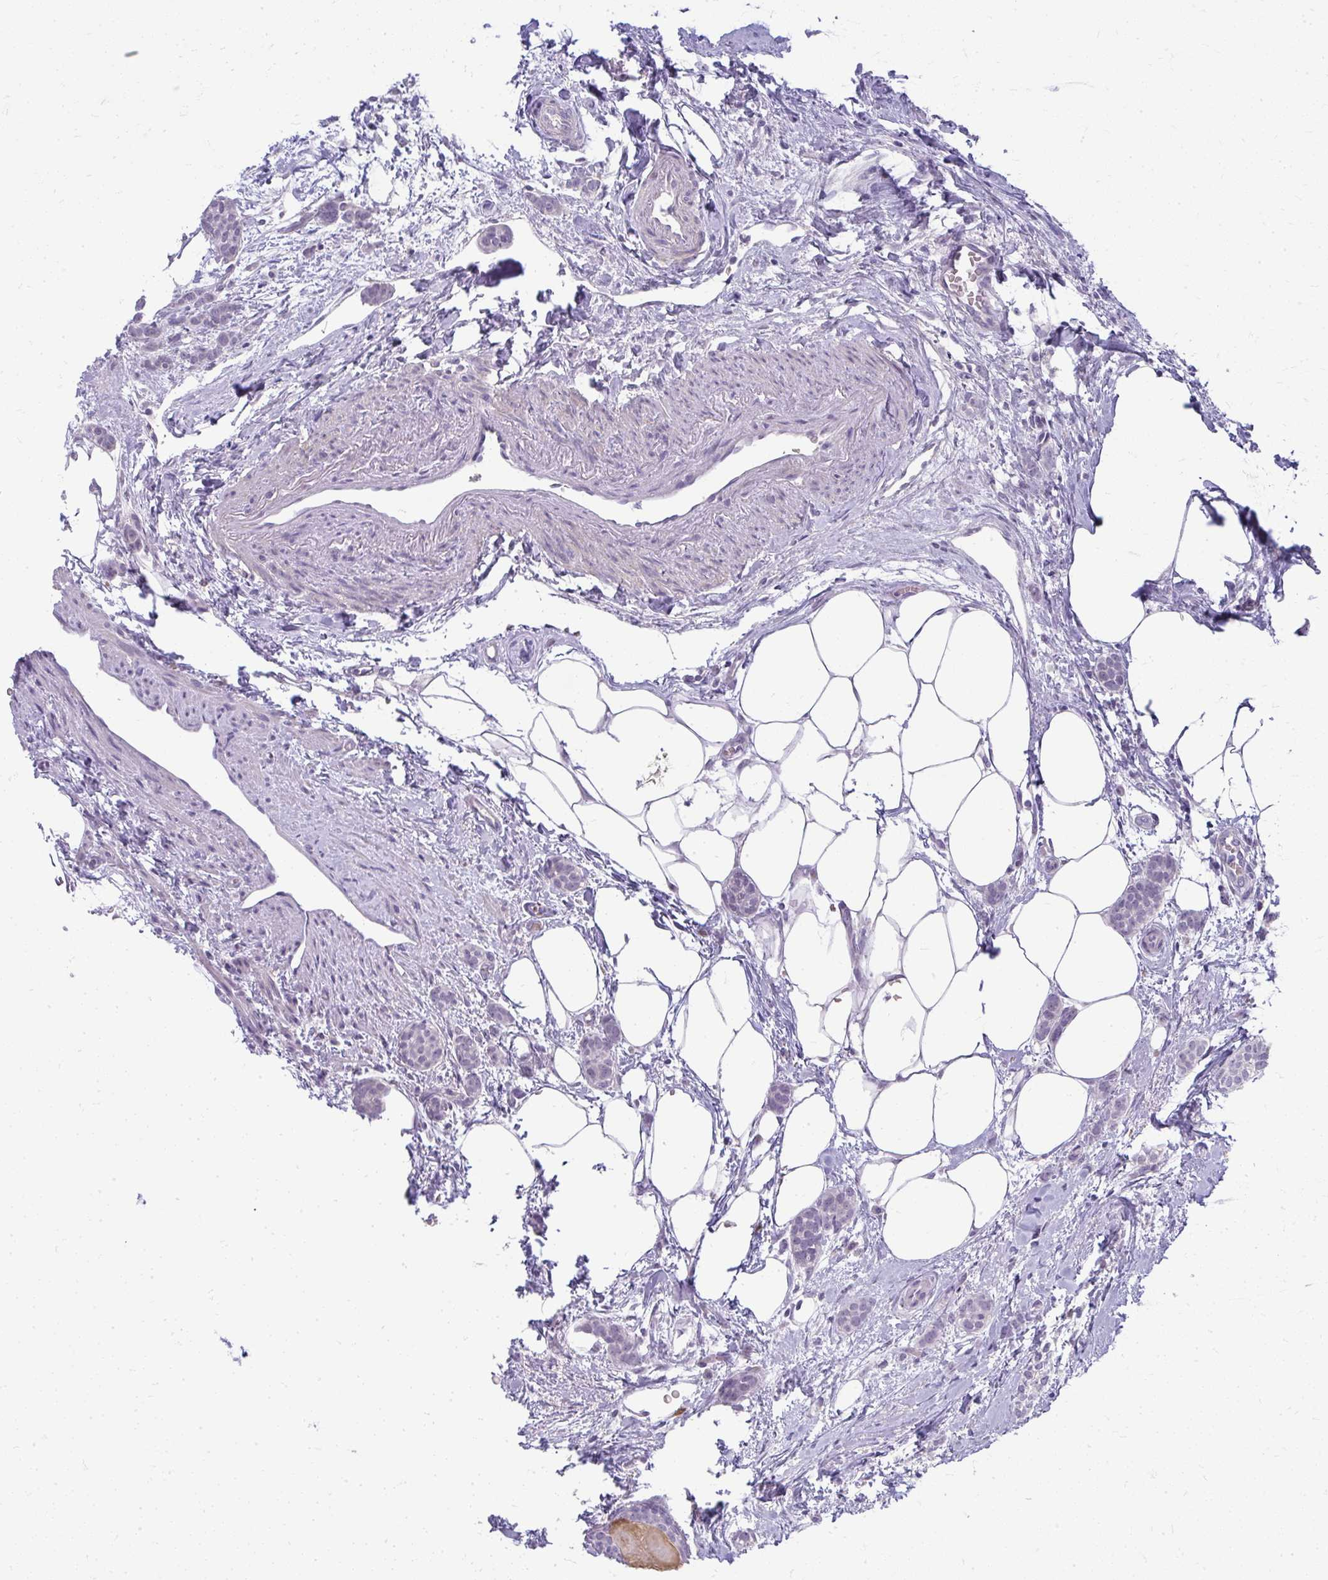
{"staining": {"intensity": "negative", "quantity": "none", "location": "none"}, "tissue": "breast cancer", "cell_type": "Tumor cells", "image_type": "cancer", "snomed": [{"axis": "morphology", "description": "Duct carcinoma"}, {"axis": "topography", "description": "Breast"}], "caption": "Photomicrograph shows no protein expression in tumor cells of breast cancer (intraductal carcinoma) tissue.", "gene": "TEX33", "patient": {"sex": "female", "age": 72}}